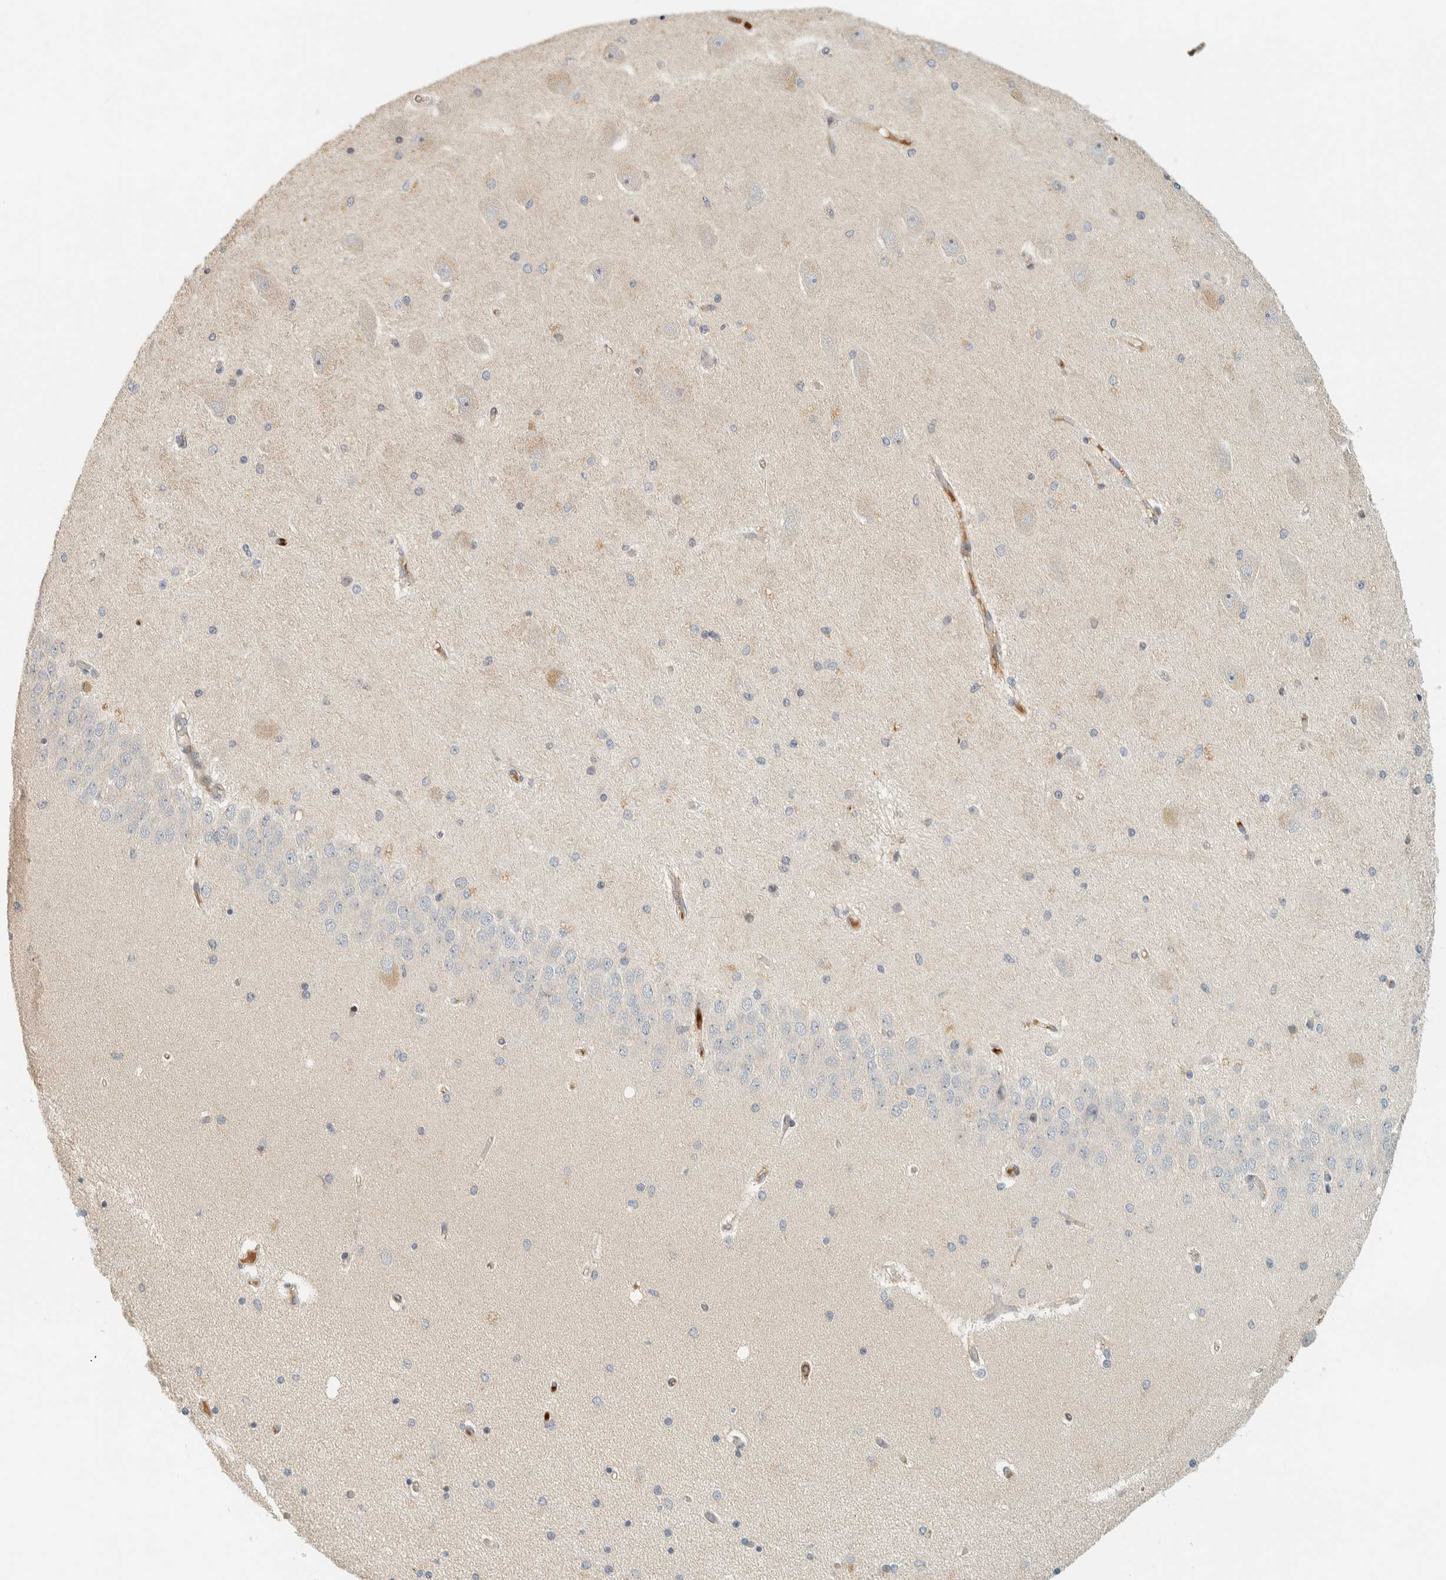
{"staining": {"intensity": "negative", "quantity": "none", "location": "none"}, "tissue": "hippocampus", "cell_type": "Glial cells", "image_type": "normal", "snomed": [{"axis": "morphology", "description": "Normal tissue, NOS"}, {"axis": "topography", "description": "Hippocampus"}], "caption": "DAB (3,3'-diaminobenzidine) immunohistochemical staining of normal hippocampus demonstrates no significant staining in glial cells.", "gene": "CCDC171", "patient": {"sex": "female", "age": 54}}